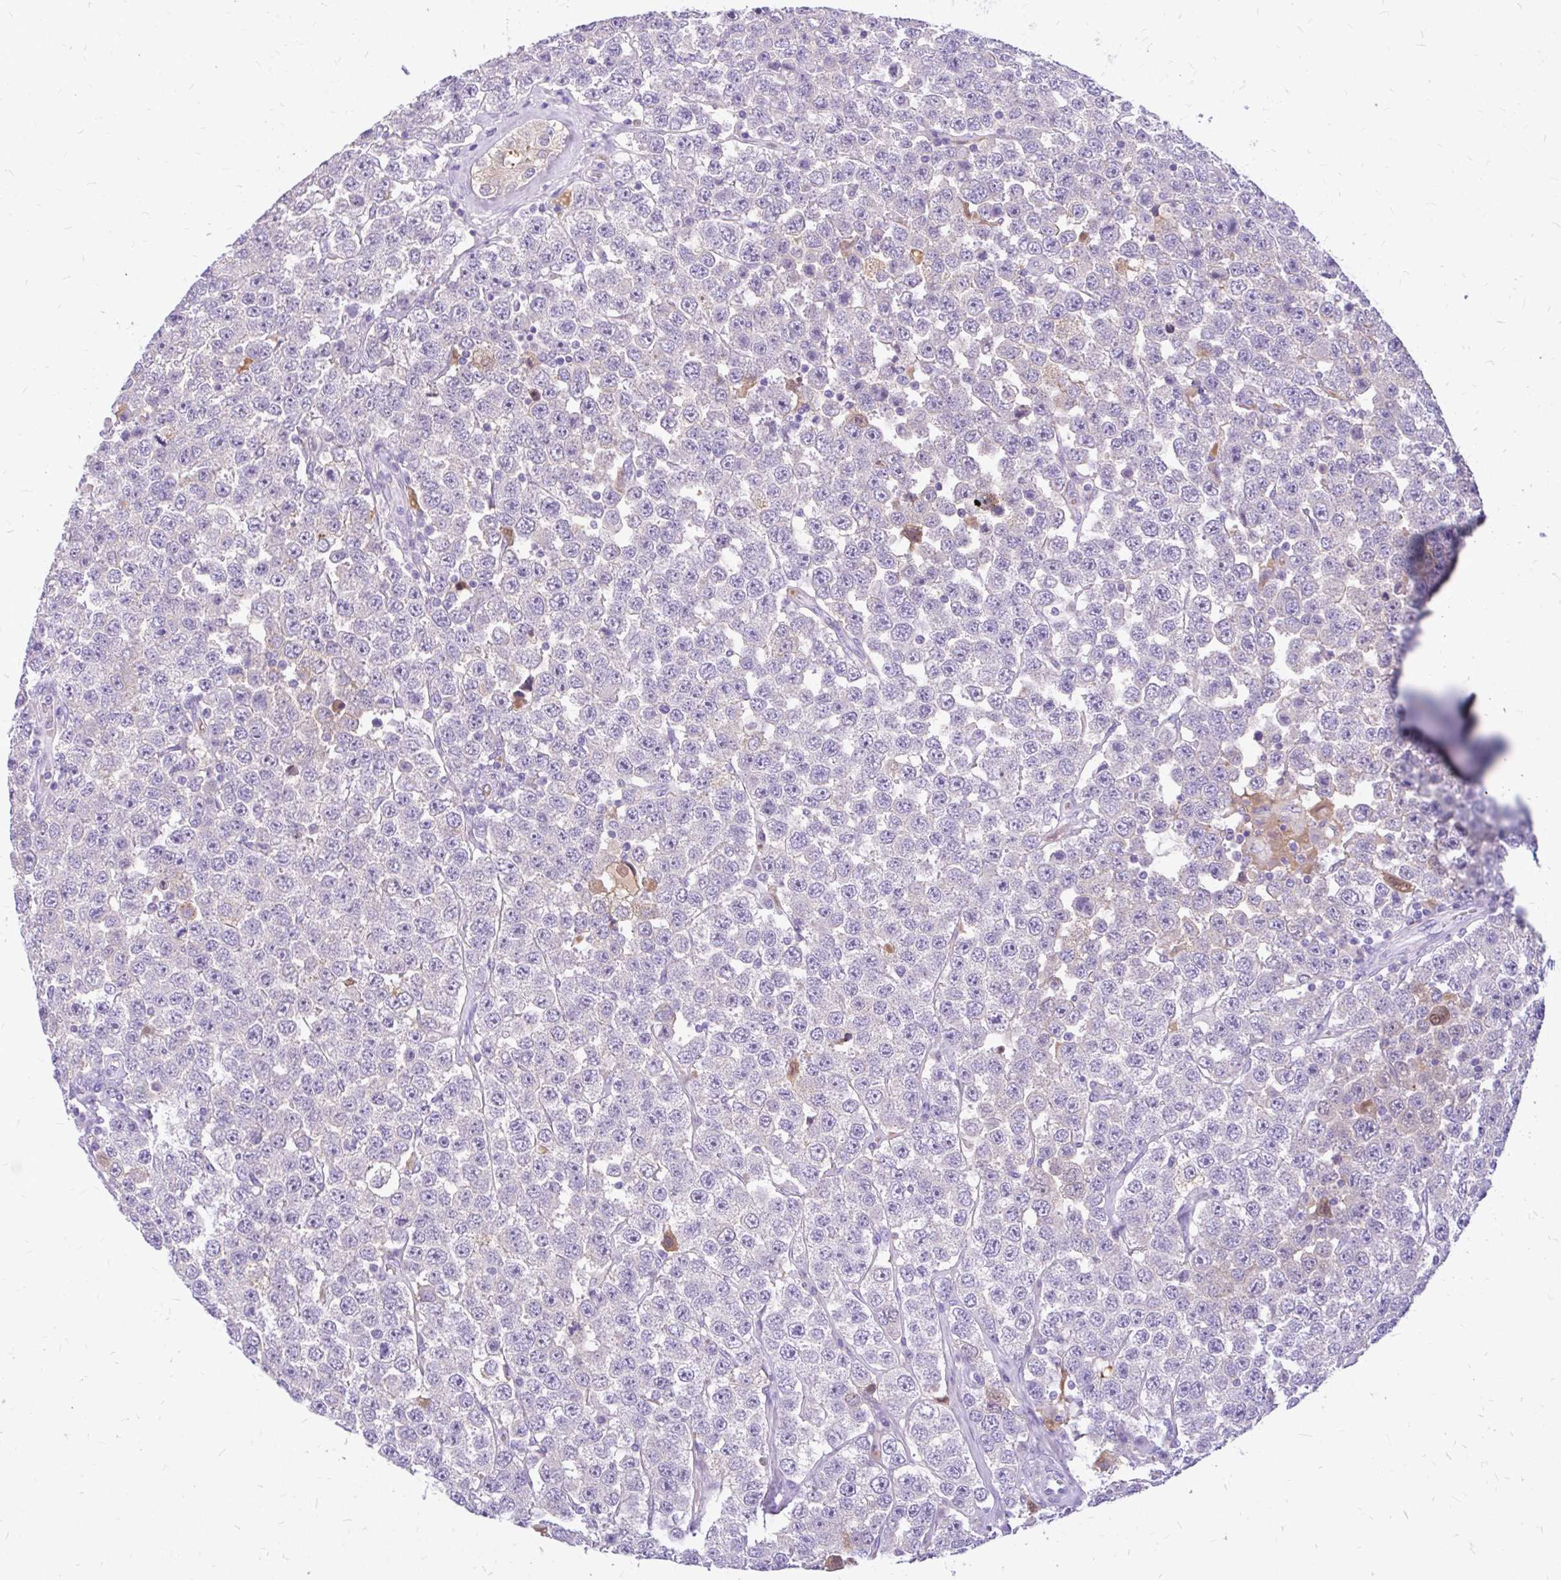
{"staining": {"intensity": "negative", "quantity": "none", "location": "none"}, "tissue": "testis cancer", "cell_type": "Tumor cells", "image_type": "cancer", "snomed": [{"axis": "morphology", "description": "Seminoma, NOS"}, {"axis": "topography", "description": "Testis"}], "caption": "Testis cancer (seminoma) was stained to show a protein in brown. There is no significant positivity in tumor cells.", "gene": "MAP1LC3A", "patient": {"sex": "male", "age": 28}}